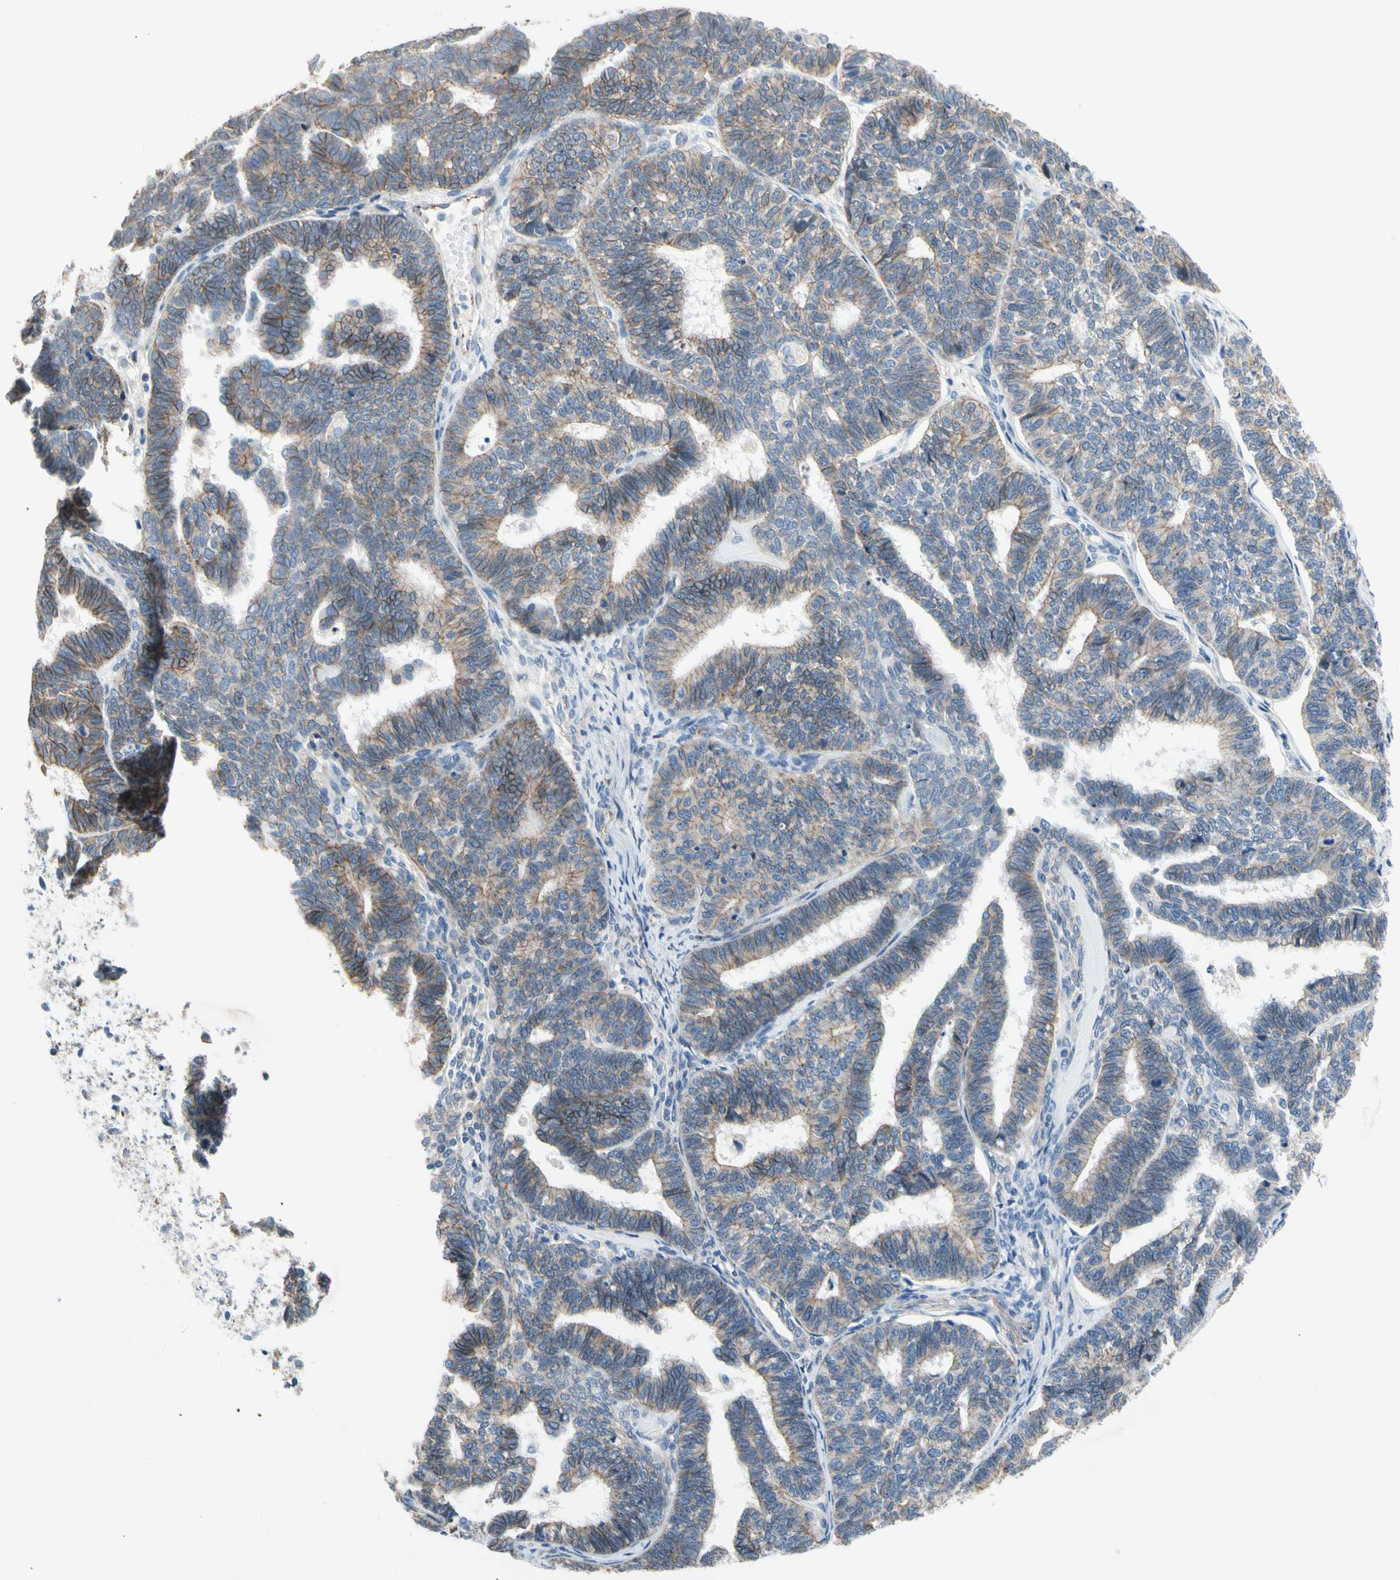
{"staining": {"intensity": "weak", "quantity": "25%-75%", "location": "cytoplasmic/membranous"}, "tissue": "endometrial cancer", "cell_type": "Tumor cells", "image_type": "cancer", "snomed": [{"axis": "morphology", "description": "Adenocarcinoma, NOS"}, {"axis": "topography", "description": "Endometrium"}], "caption": "Endometrial cancer tissue reveals weak cytoplasmic/membranous expression in approximately 25%-75% of tumor cells Nuclei are stained in blue.", "gene": "LGR6", "patient": {"sex": "female", "age": 70}}